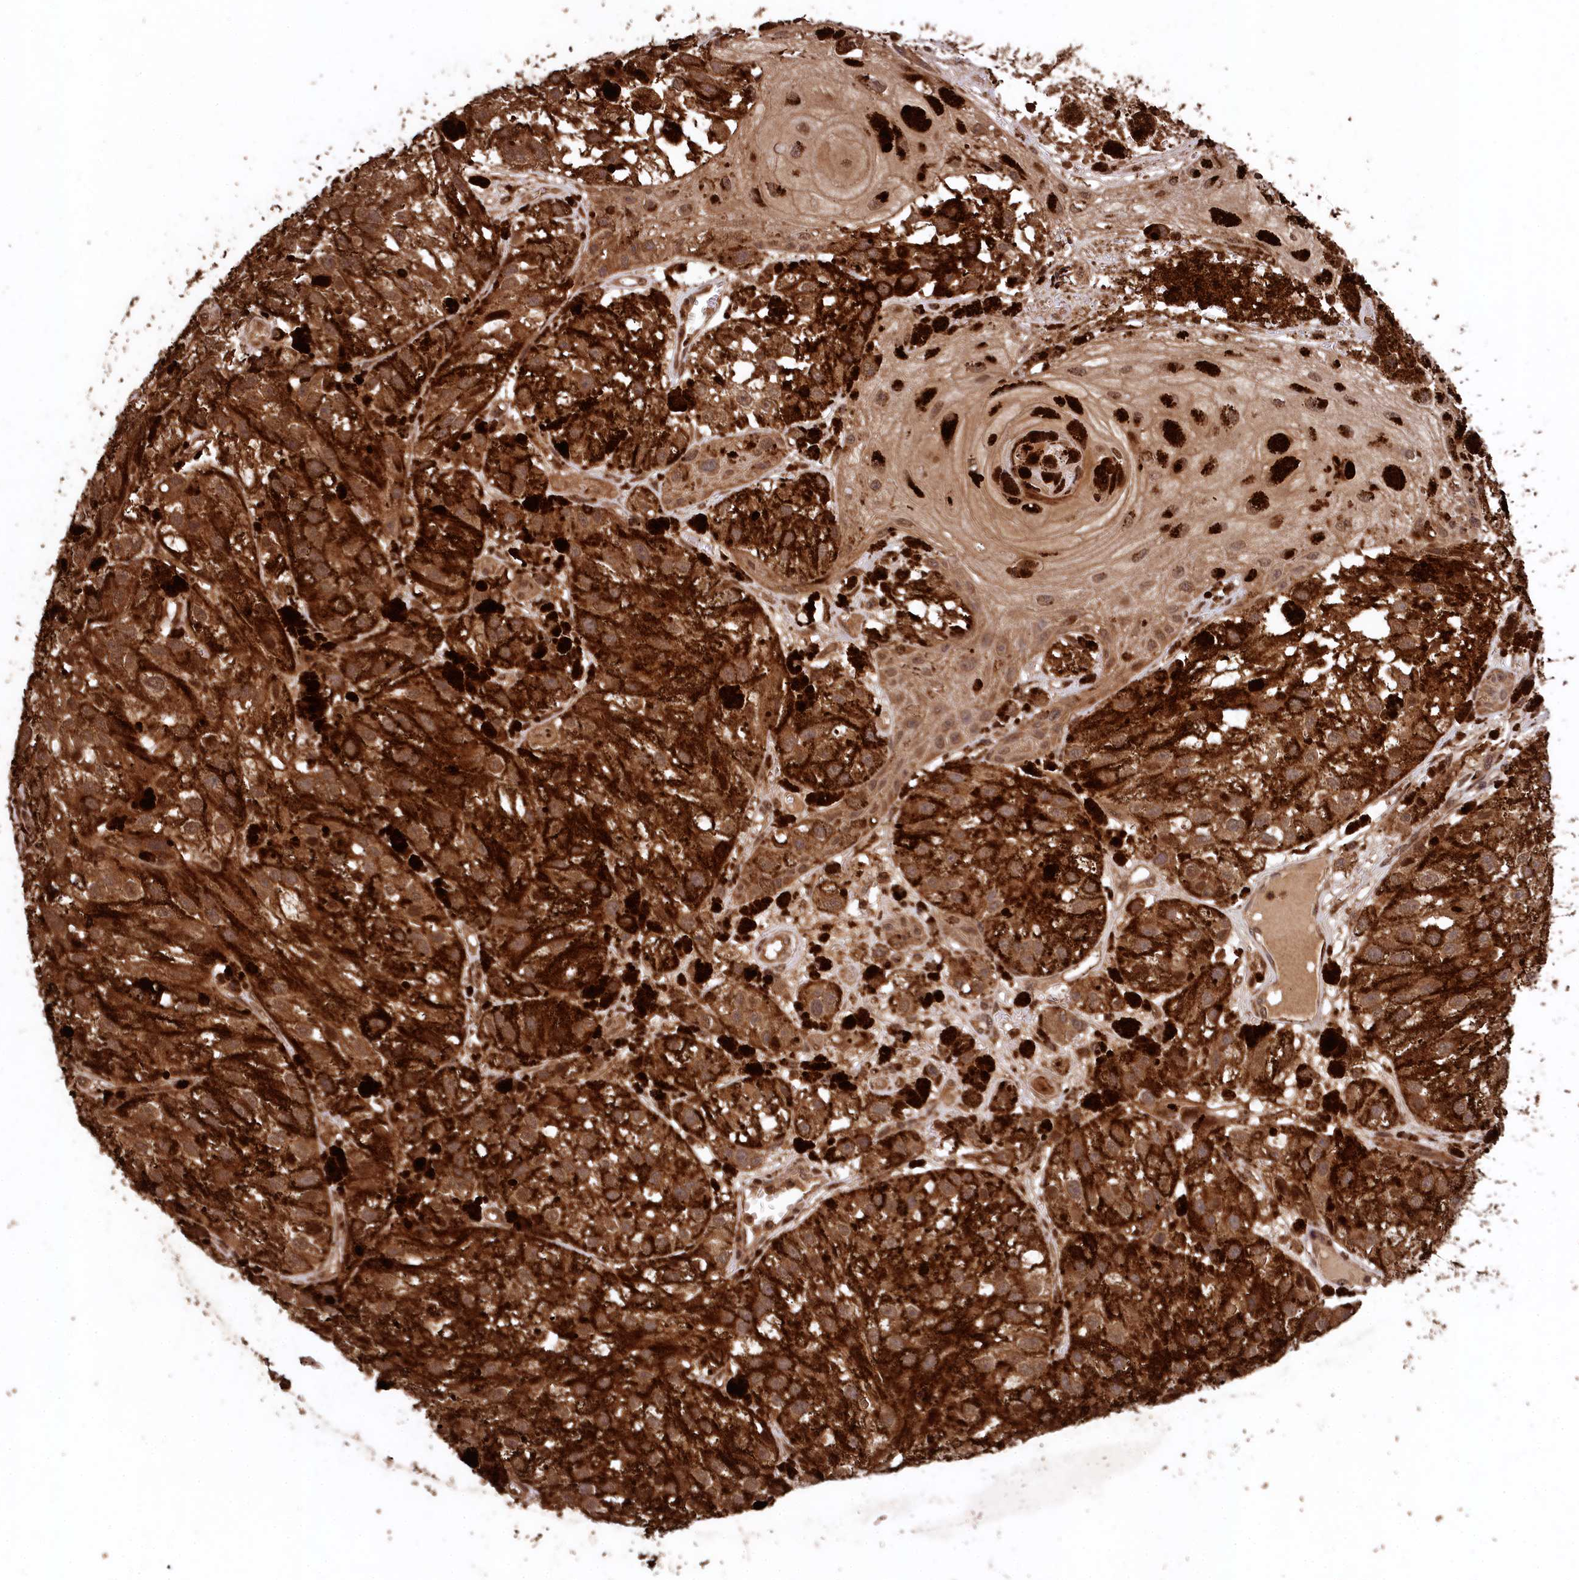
{"staining": {"intensity": "moderate", "quantity": ">75%", "location": "cytoplasmic/membranous,nuclear"}, "tissue": "melanoma", "cell_type": "Tumor cells", "image_type": "cancer", "snomed": [{"axis": "morphology", "description": "Malignant melanoma, NOS"}, {"axis": "topography", "description": "Skin"}], "caption": "About >75% of tumor cells in malignant melanoma display moderate cytoplasmic/membranous and nuclear protein positivity as visualized by brown immunohistochemical staining.", "gene": "CEP57L1", "patient": {"sex": "male", "age": 88}}